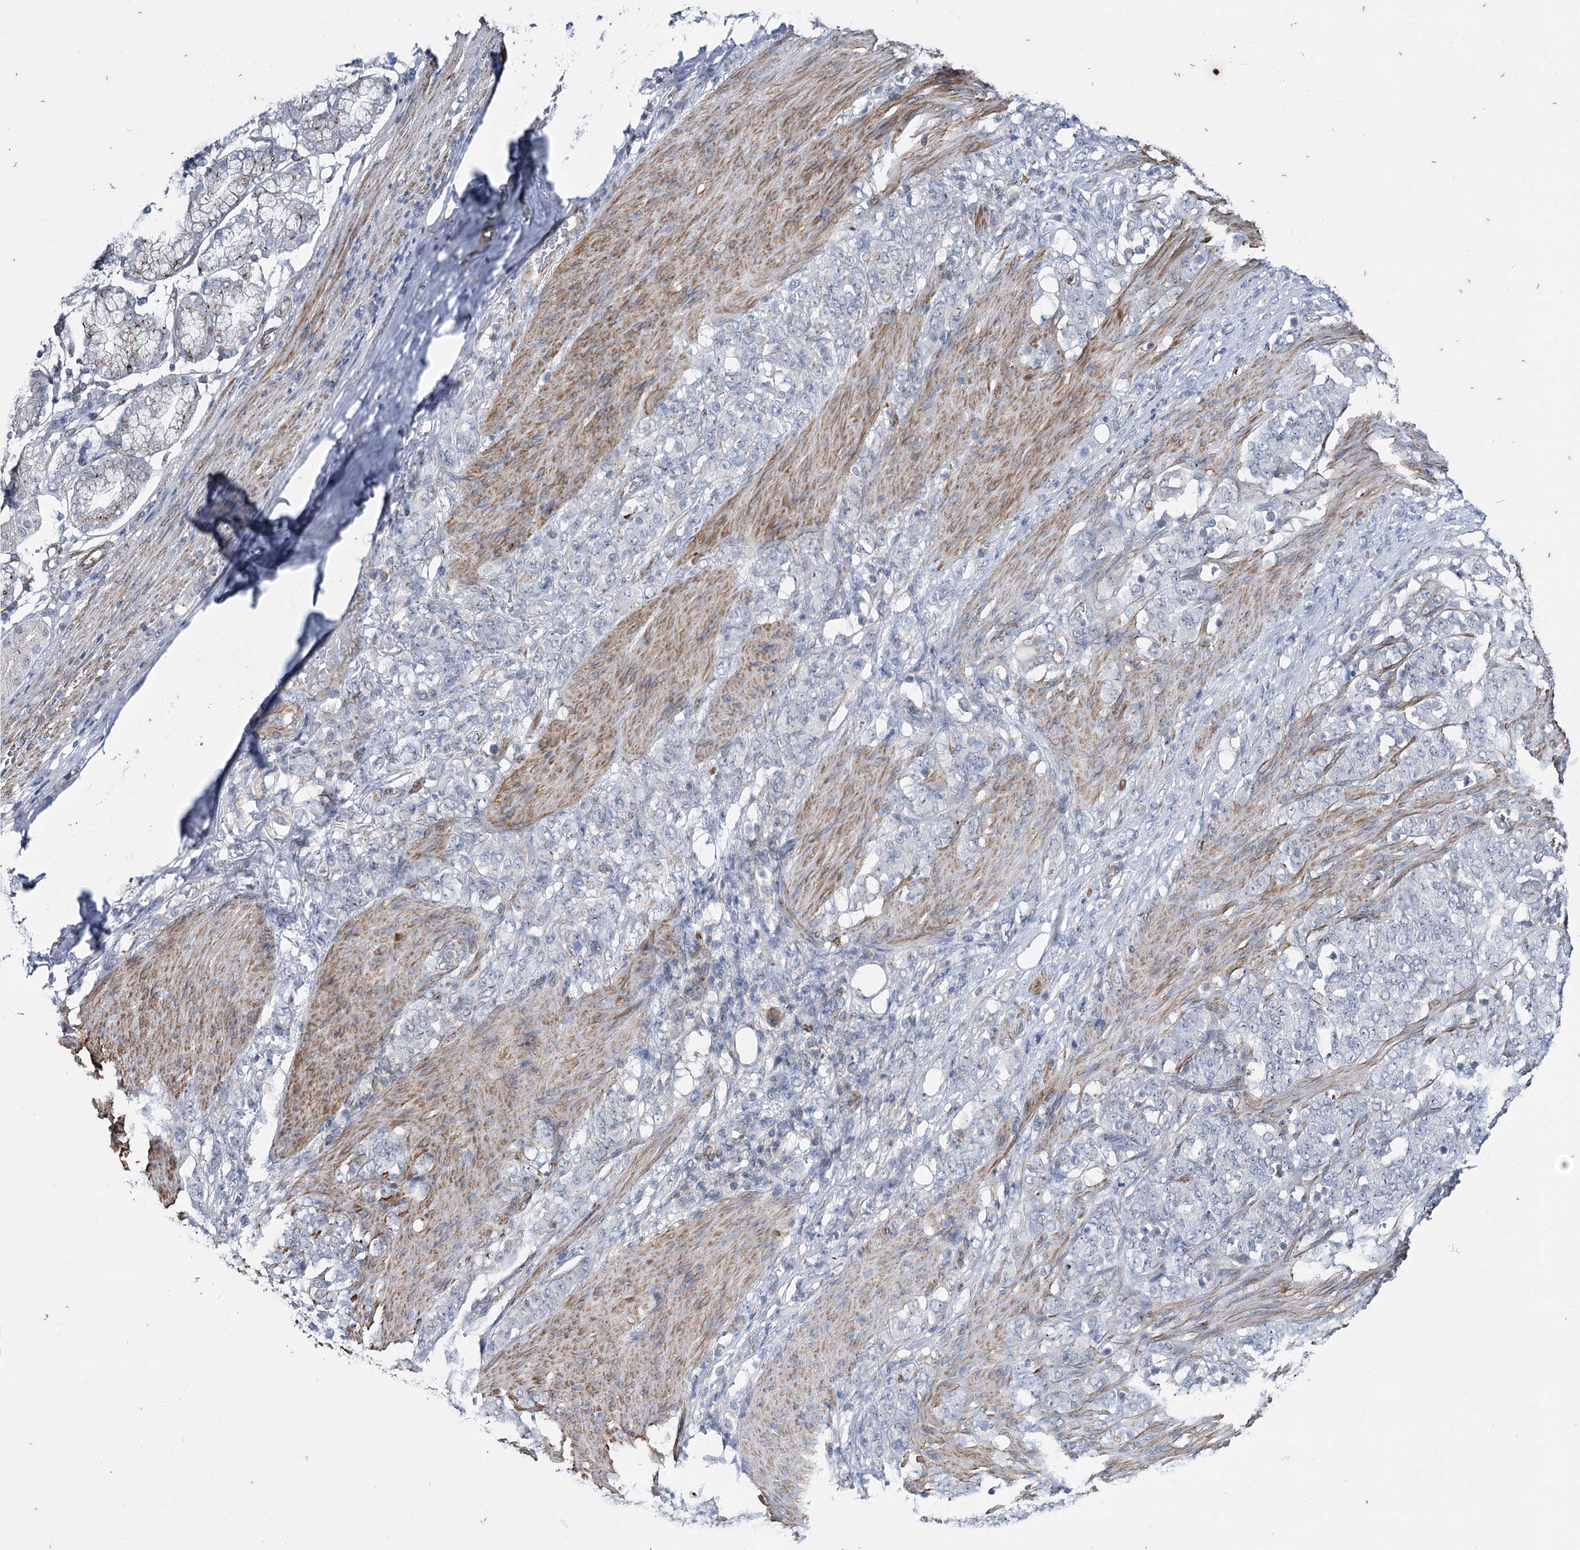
{"staining": {"intensity": "negative", "quantity": "none", "location": "none"}, "tissue": "stomach cancer", "cell_type": "Tumor cells", "image_type": "cancer", "snomed": [{"axis": "morphology", "description": "Adenocarcinoma, NOS"}, {"axis": "topography", "description": "Stomach"}], "caption": "This is an immunohistochemistry (IHC) histopathology image of human stomach cancer (adenocarcinoma). There is no staining in tumor cells.", "gene": "AGXT2", "patient": {"sex": "female", "age": 79}}